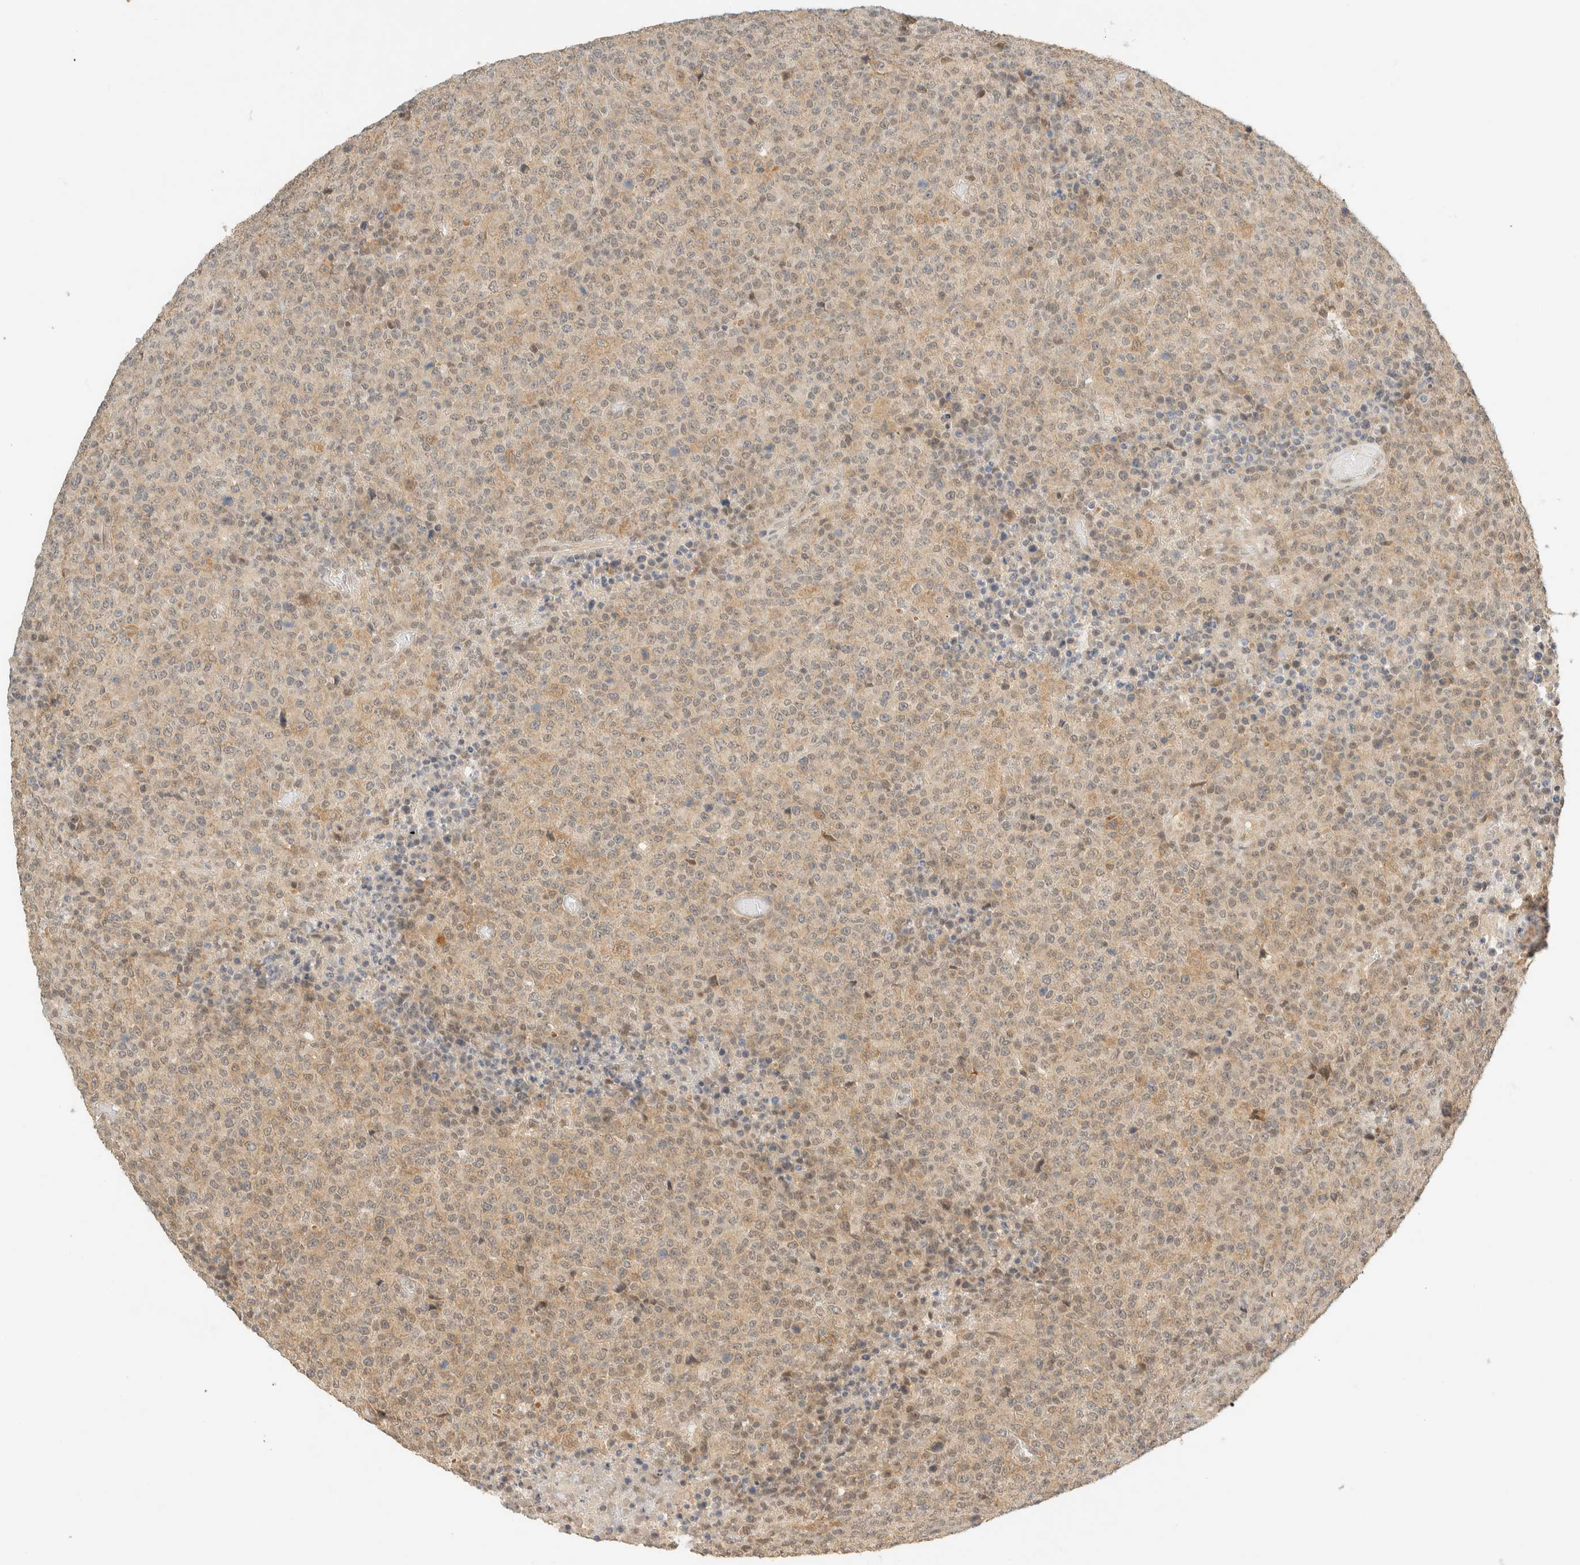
{"staining": {"intensity": "weak", "quantity": ">75%", "location": "cytoplasmic/membranous"}, "tissue": "lymphoma", "cell_type": "Tumor cells", "image_type": "cancer", "snomed": [{"axis": "morphology", "description": "Malignant lymphoma, non-Hodgkin's type, High grade"}, {"axis": "topography", "description": "Lymph node"}], "caption": "IHC of lymphoma displays low levels of weak cytoplasmic/membranous positivity in about >75% of tumor cells.", "gene": "KIFAP3", "patient": {"sex": "male", "age": 13}}